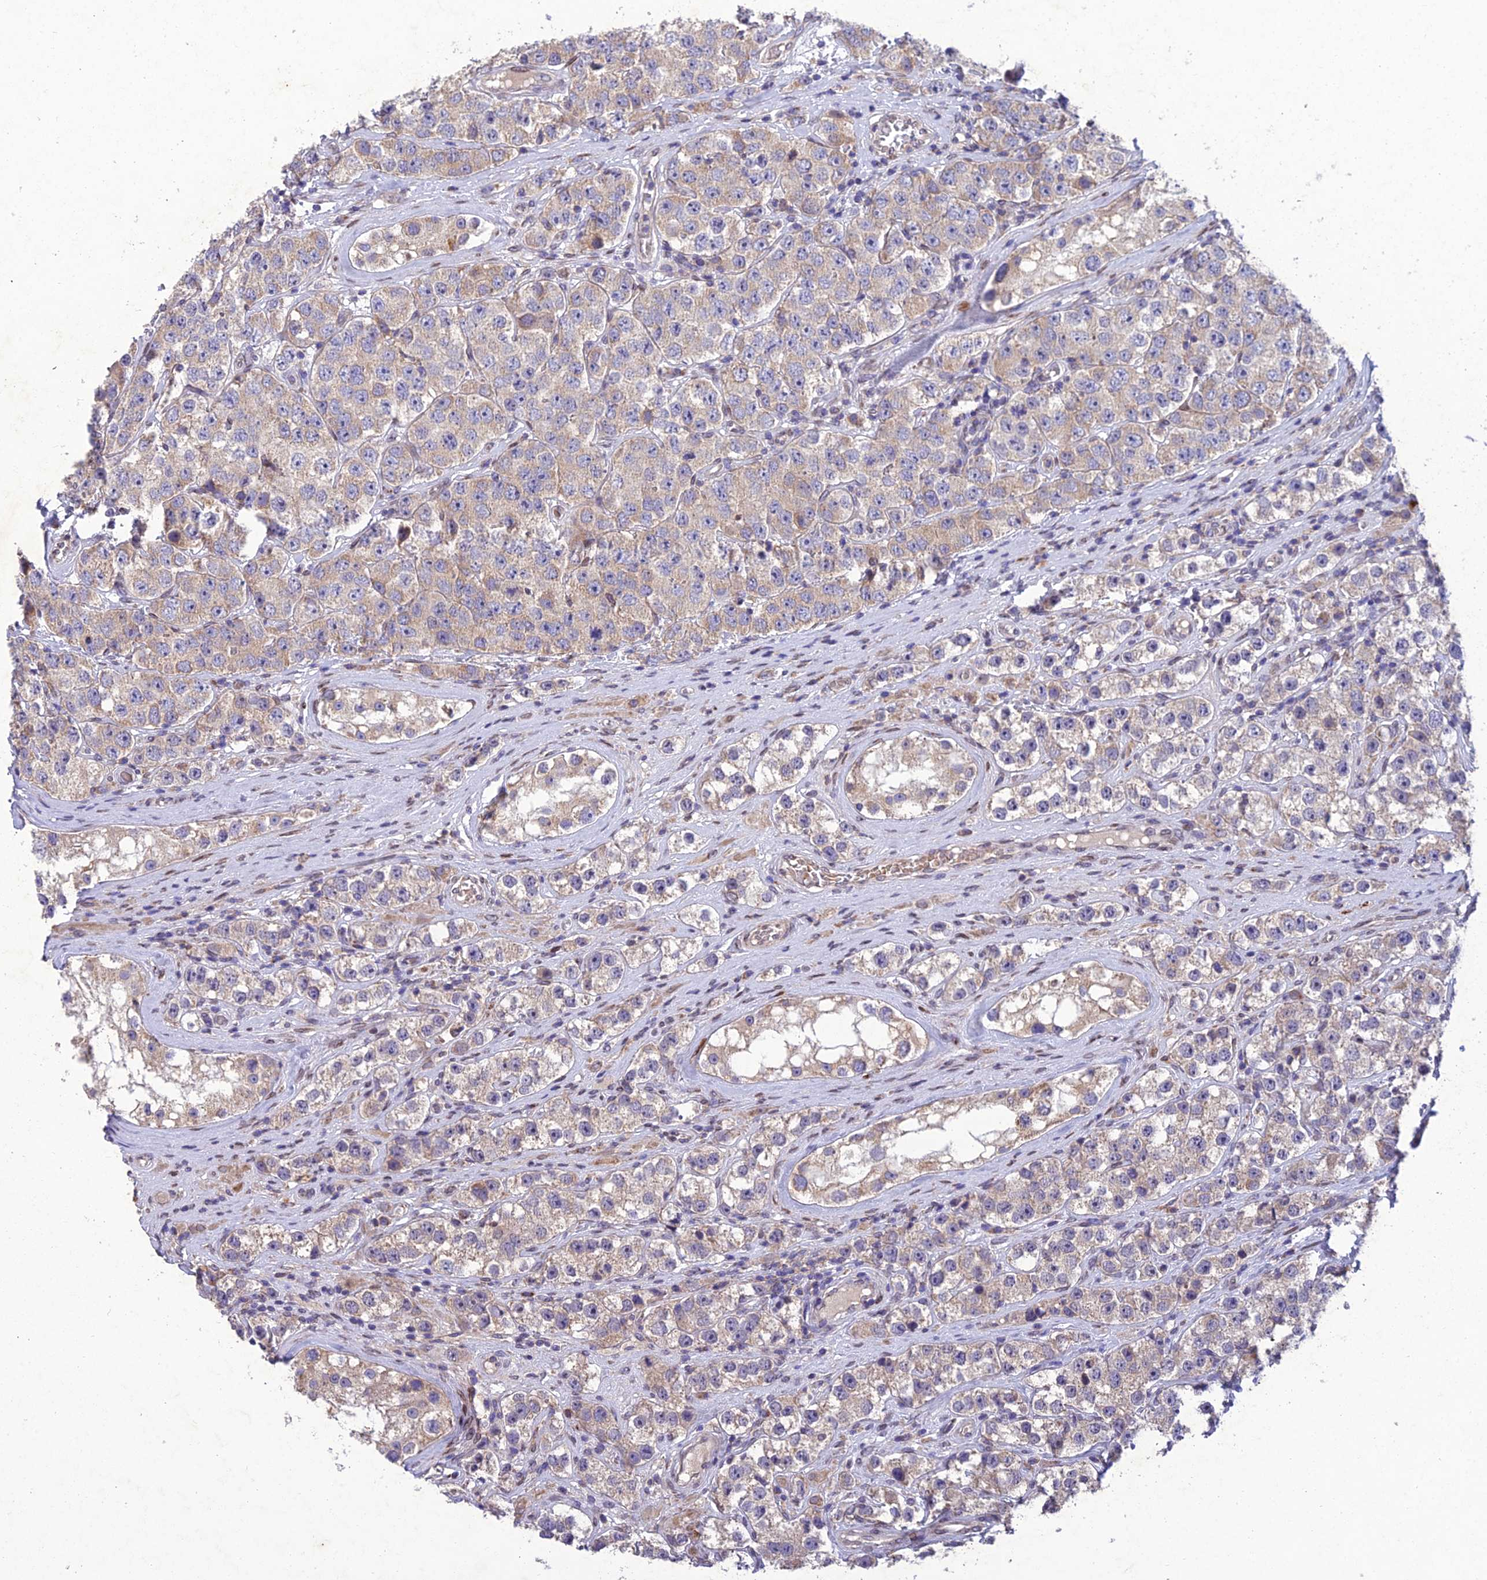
{"staining": {"intensity": "weak", "quantity": ">75%", "location": "cytoplasmic/membranous"}, "tissue": "testis cancer", "cell_type": "Tumor cells", "image_type": "cancer", "snomed": [{"axis": "morphology", "description": "Seminoma, NOS"}, {"axis": "topography", "description": "Testis"}], "caption": "This is a photomicrograph of immunohistochemistry staining of testis cancer (seminoma), which shows weak staining in the cytoplasmic/membranous of tumor cells.", "gene": "MGAT2", "patient": {"sex": "male", "age": 28}}